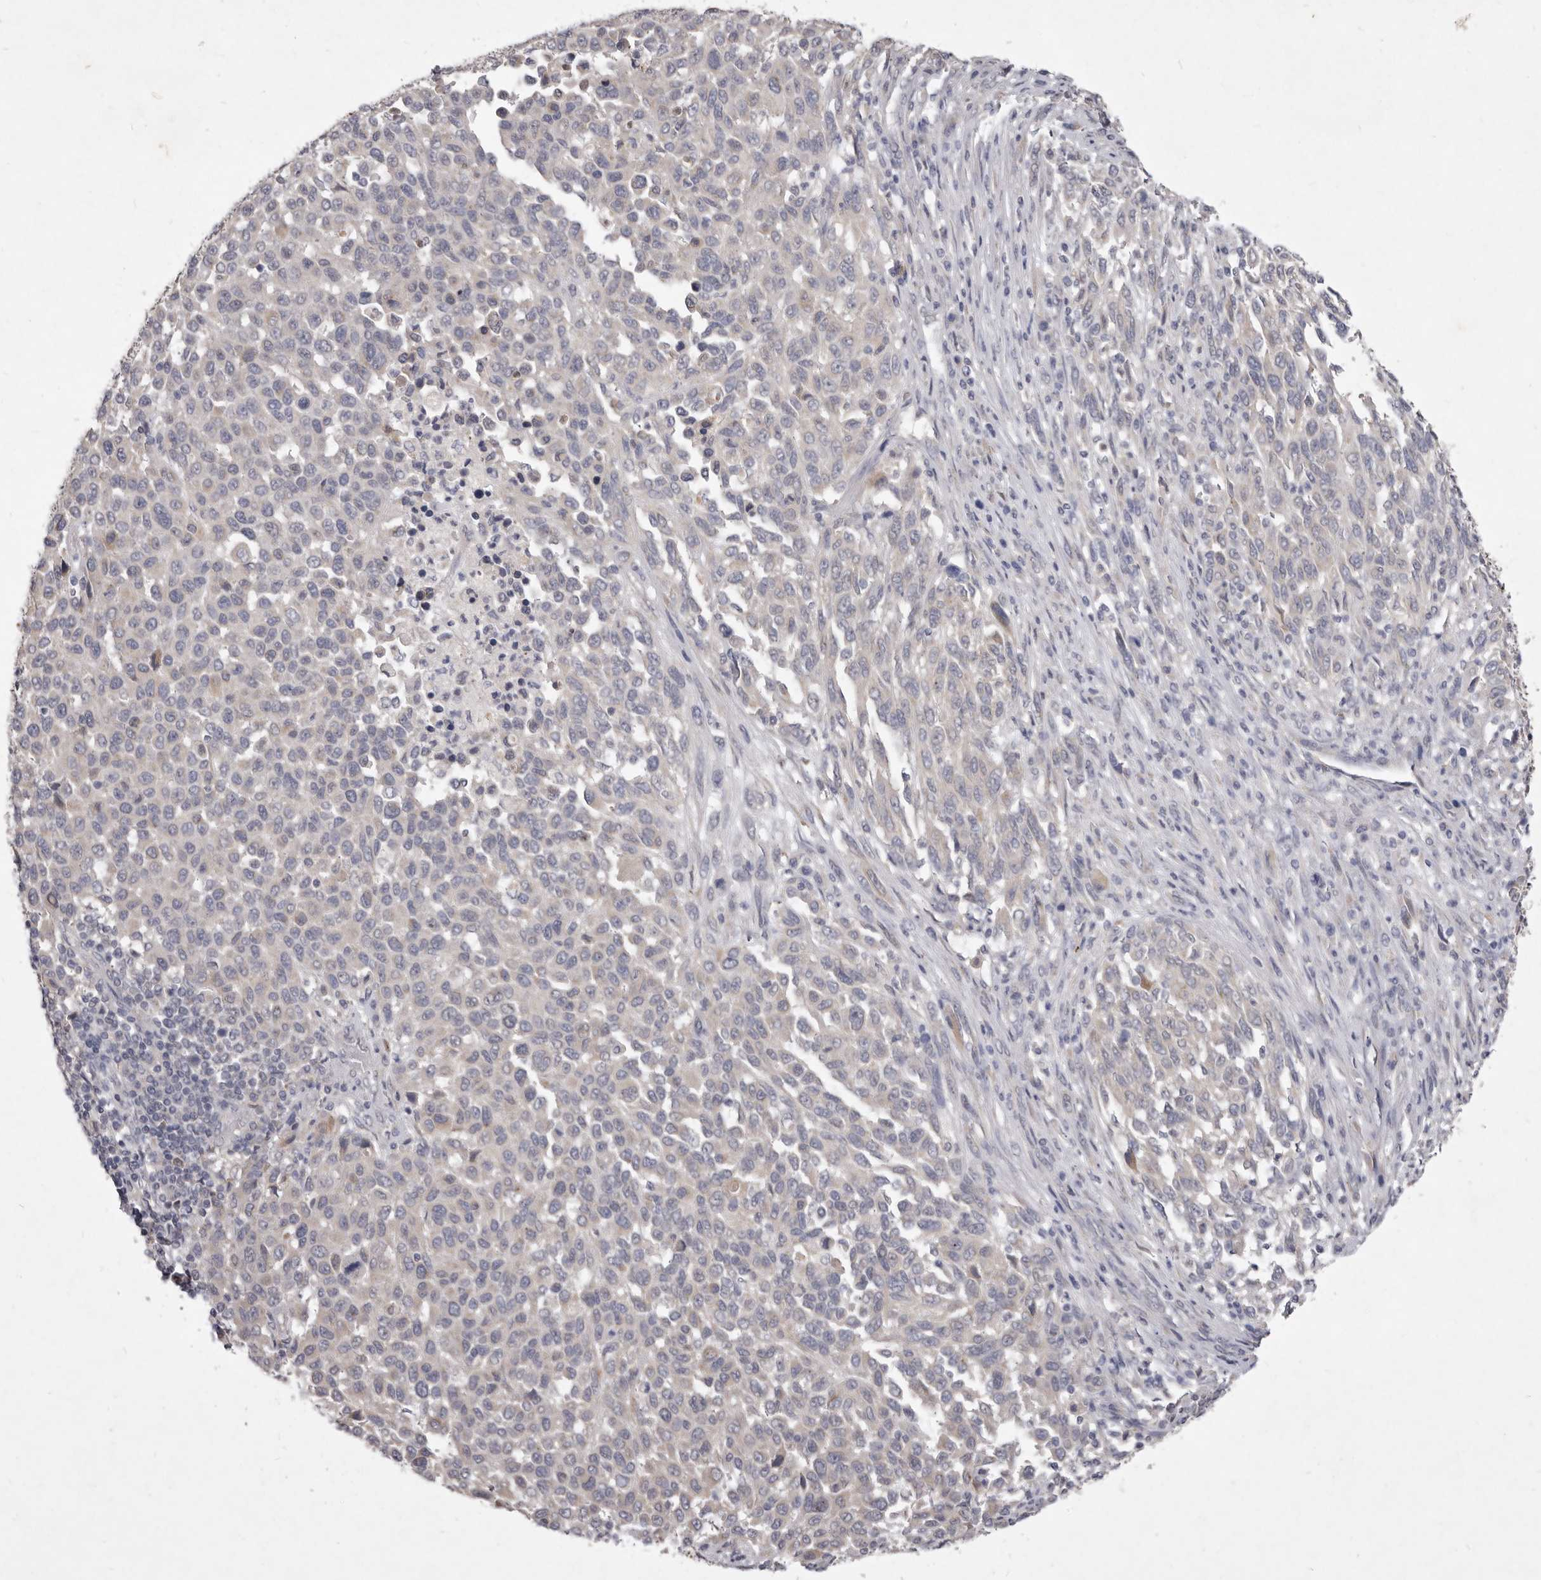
{"staining": {"intensity": "negative", "quantity": "none", "location": "none"}, "tissue": "melanoma", "cell_type": "Tumor cells", "image_type": "cancer", "snomed": [{"axis": "morphology", "description": "Malignant melanoma, Metastatic site"}, {"axis": "topography", "description": "Lymph node"}], "caption": "The micrograph reveals no staining of tumor cells in melanoma.", "gene": "P2RX6", "patient": {"sex": "male", "age": 61}}